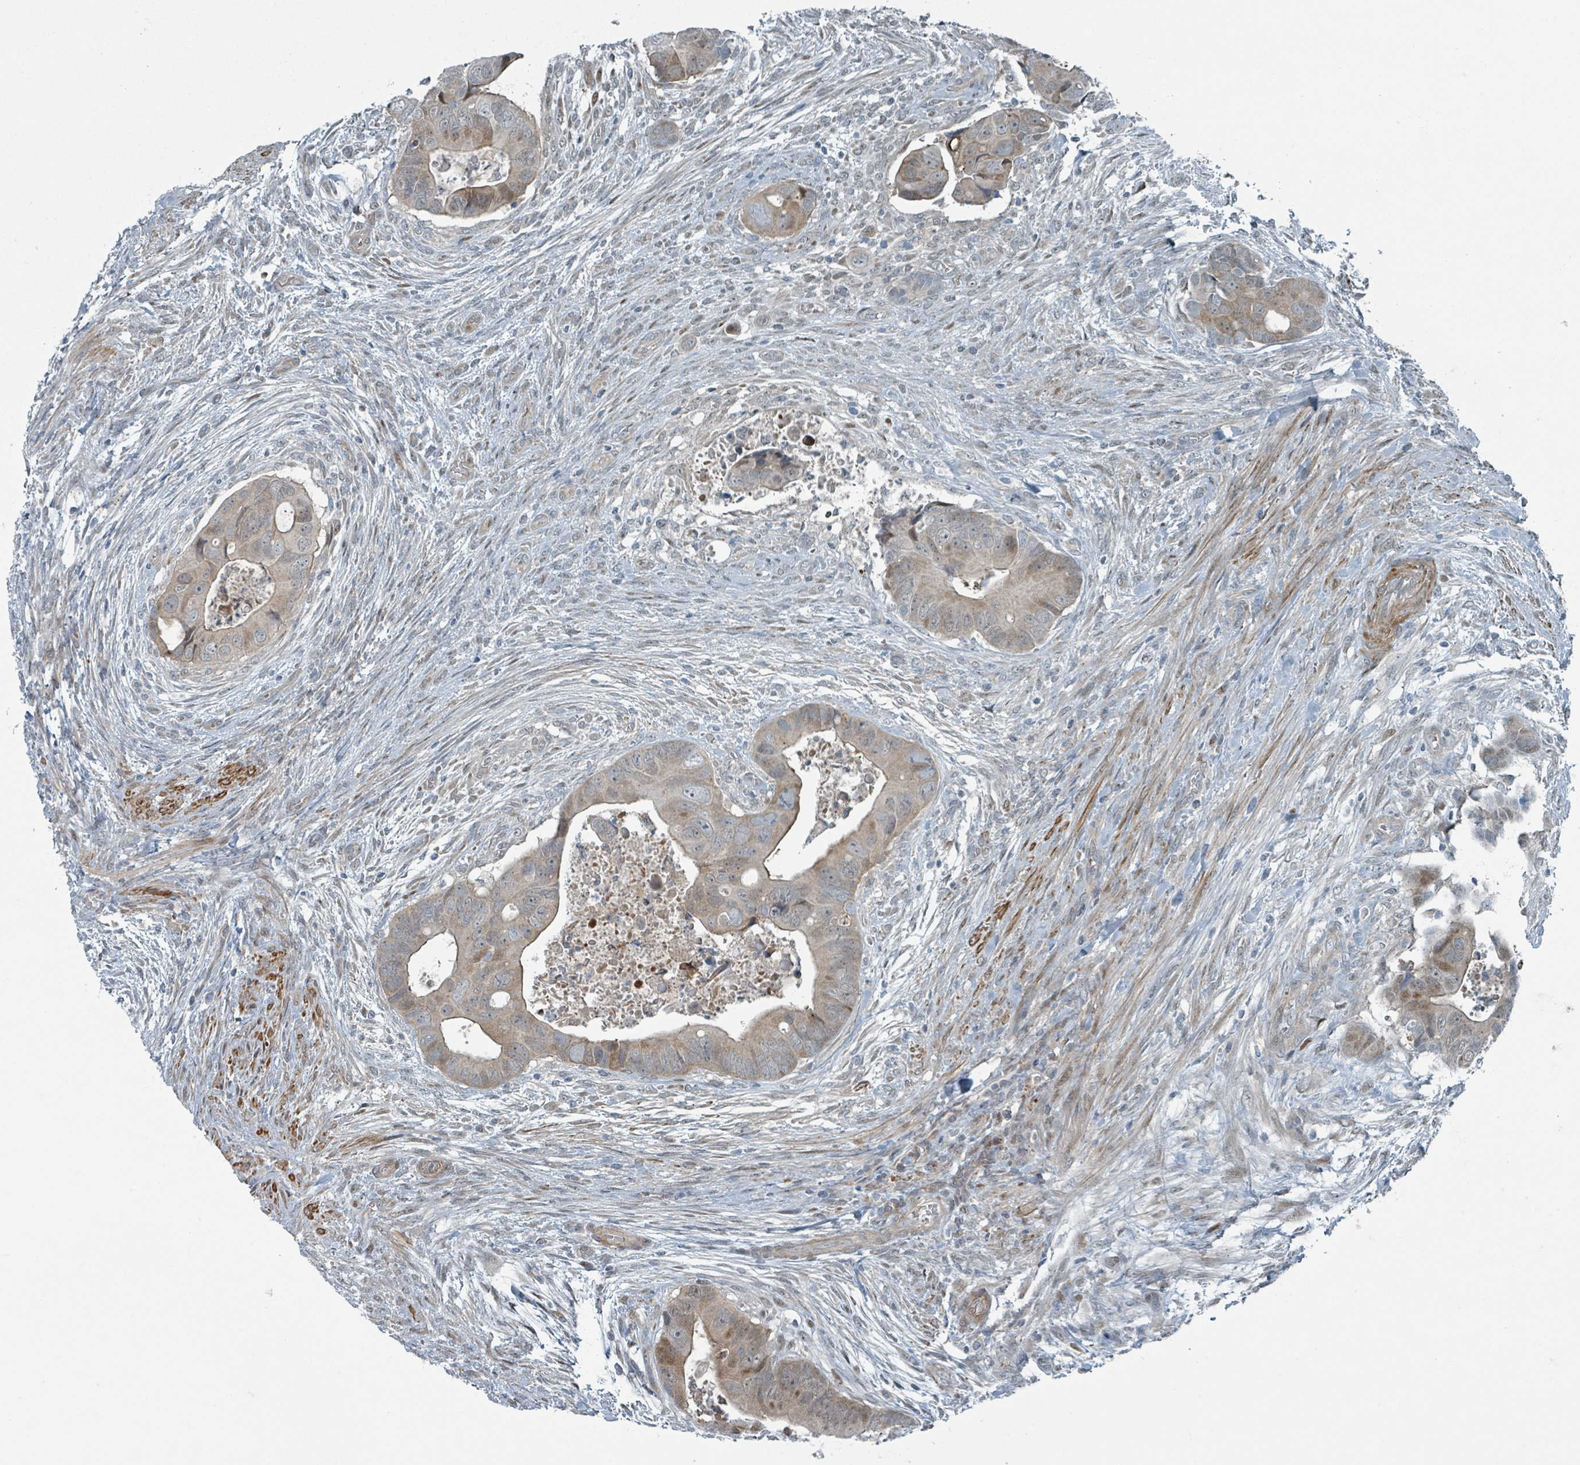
{"staining": {"intensity": "weak", "quantity": "25%-75%", "location": "cytoplasmic/membranous"}, "tissue": "colorectal cancer", "cell_type": "Tumor cells", "image_type": "cancer", "snomed": [{"axis": "morphology", "description": "Adenocarcinoma, NOS"}, {"axis": "topography", "description": "Rectum"}], "caption": "Immunohistochemical staining of human adenocarcinoma (colorectal) exhibits weak cytoplasmic/membranous protein positivity in about 25%-75% of tumor cells. (IHC, brightfield microscopy, high magnification).", "gene": "RHPN2", "patient": {"sex": "female", "age": 78}}